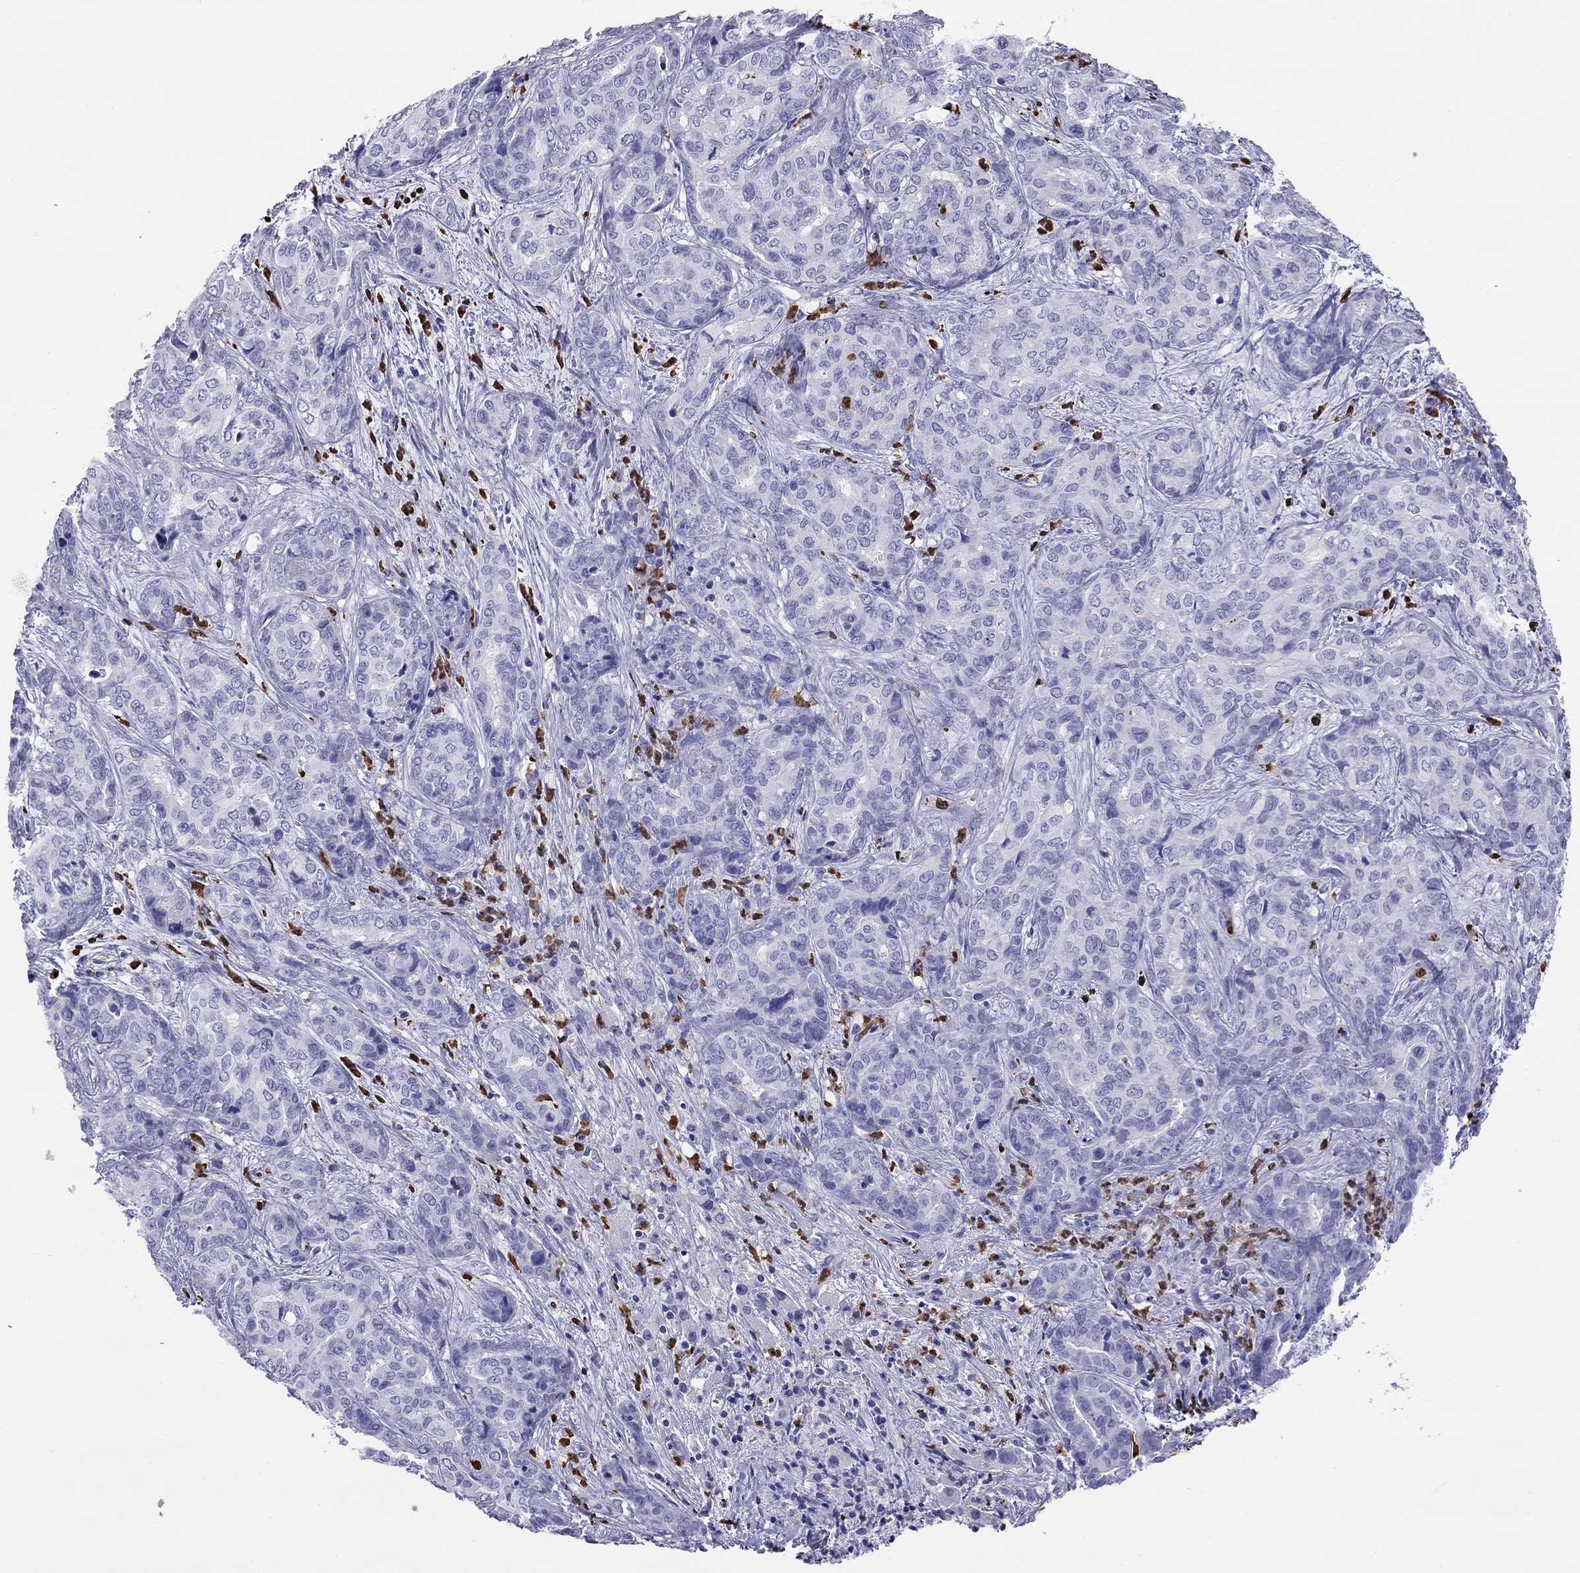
{"staining": {"intensity": "negative", "quantity": "none", "location": "none"}, "tissue": "liver cancer", "cell_type": "Tumor cells", "image_type": "cancer", "snomed": [{"axis": "morphology", "description": "Cholangiocarcinoma"}, {"axis": "topography", "description": "Liver"}], "caption": "Immunohistochemistry image of neoplastic tissue: human liver cancer (cholangiocarcinoma) stained with DAB (3,3'-diaminobenzidine) shows no significant protein expression in tumor cells.", "gene": "SLAMF1", "patient": {"sex": "female", "age": 64}}